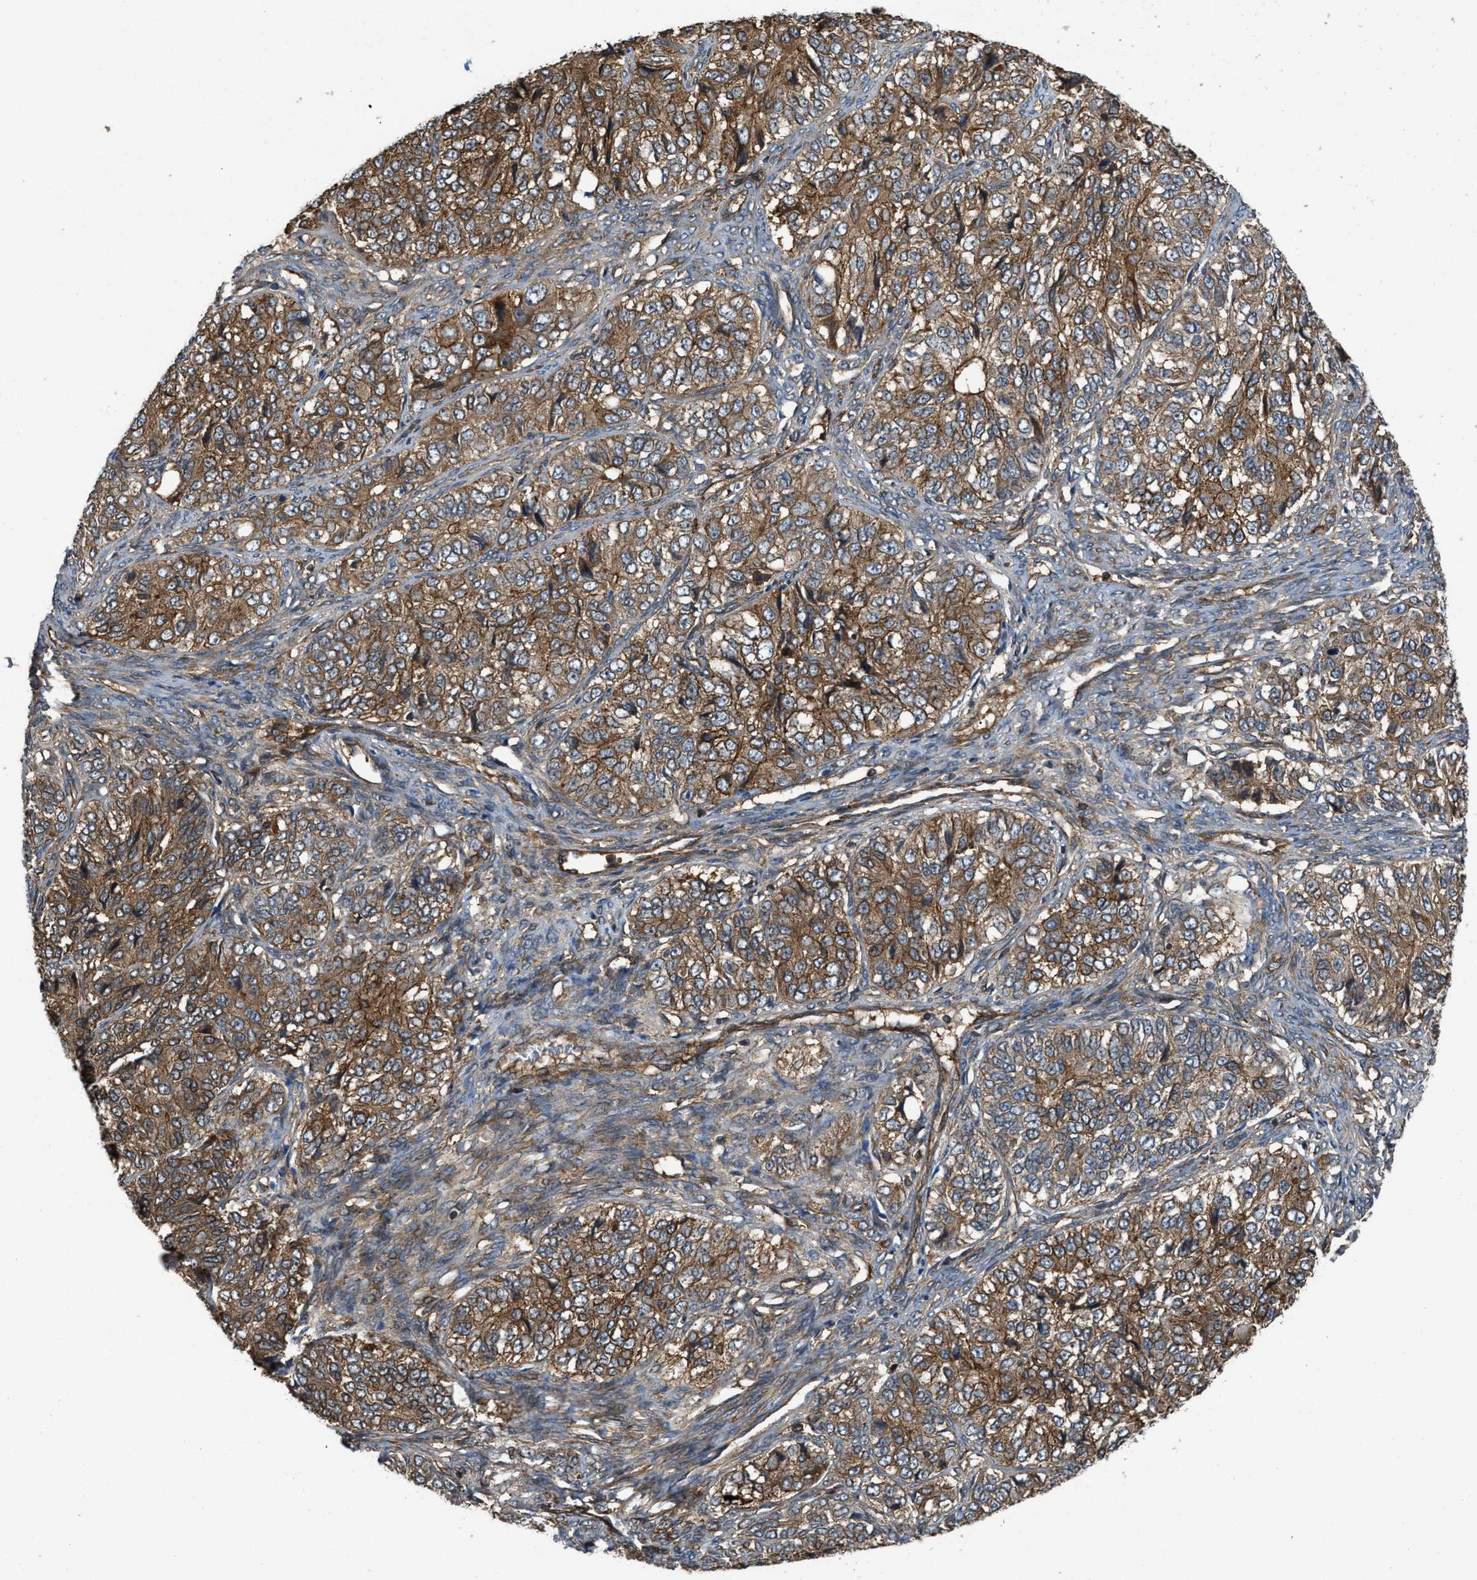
{"staining": {"intensity": "moderate", "quantity": ">75%", "location": "cytoplasmic/membranous"}, "tissue": "ovarian cancer", "cell_type": "Tumor cells", "image_type": "cancer", "snomed": [{"axis": "morphology", "description": "Carcinoma, endometroid"}, {"axis": "topography", "description": "Ovary"}], "caption": "A medium amount of moderate cytoplasmic/membranous positivity is present in approximately >75% of tumor cells in ovarian cancer (endometroid carcinoma) tissue.", "gene": "BAG4", "patient": {"sex": "female", "age": 51}}